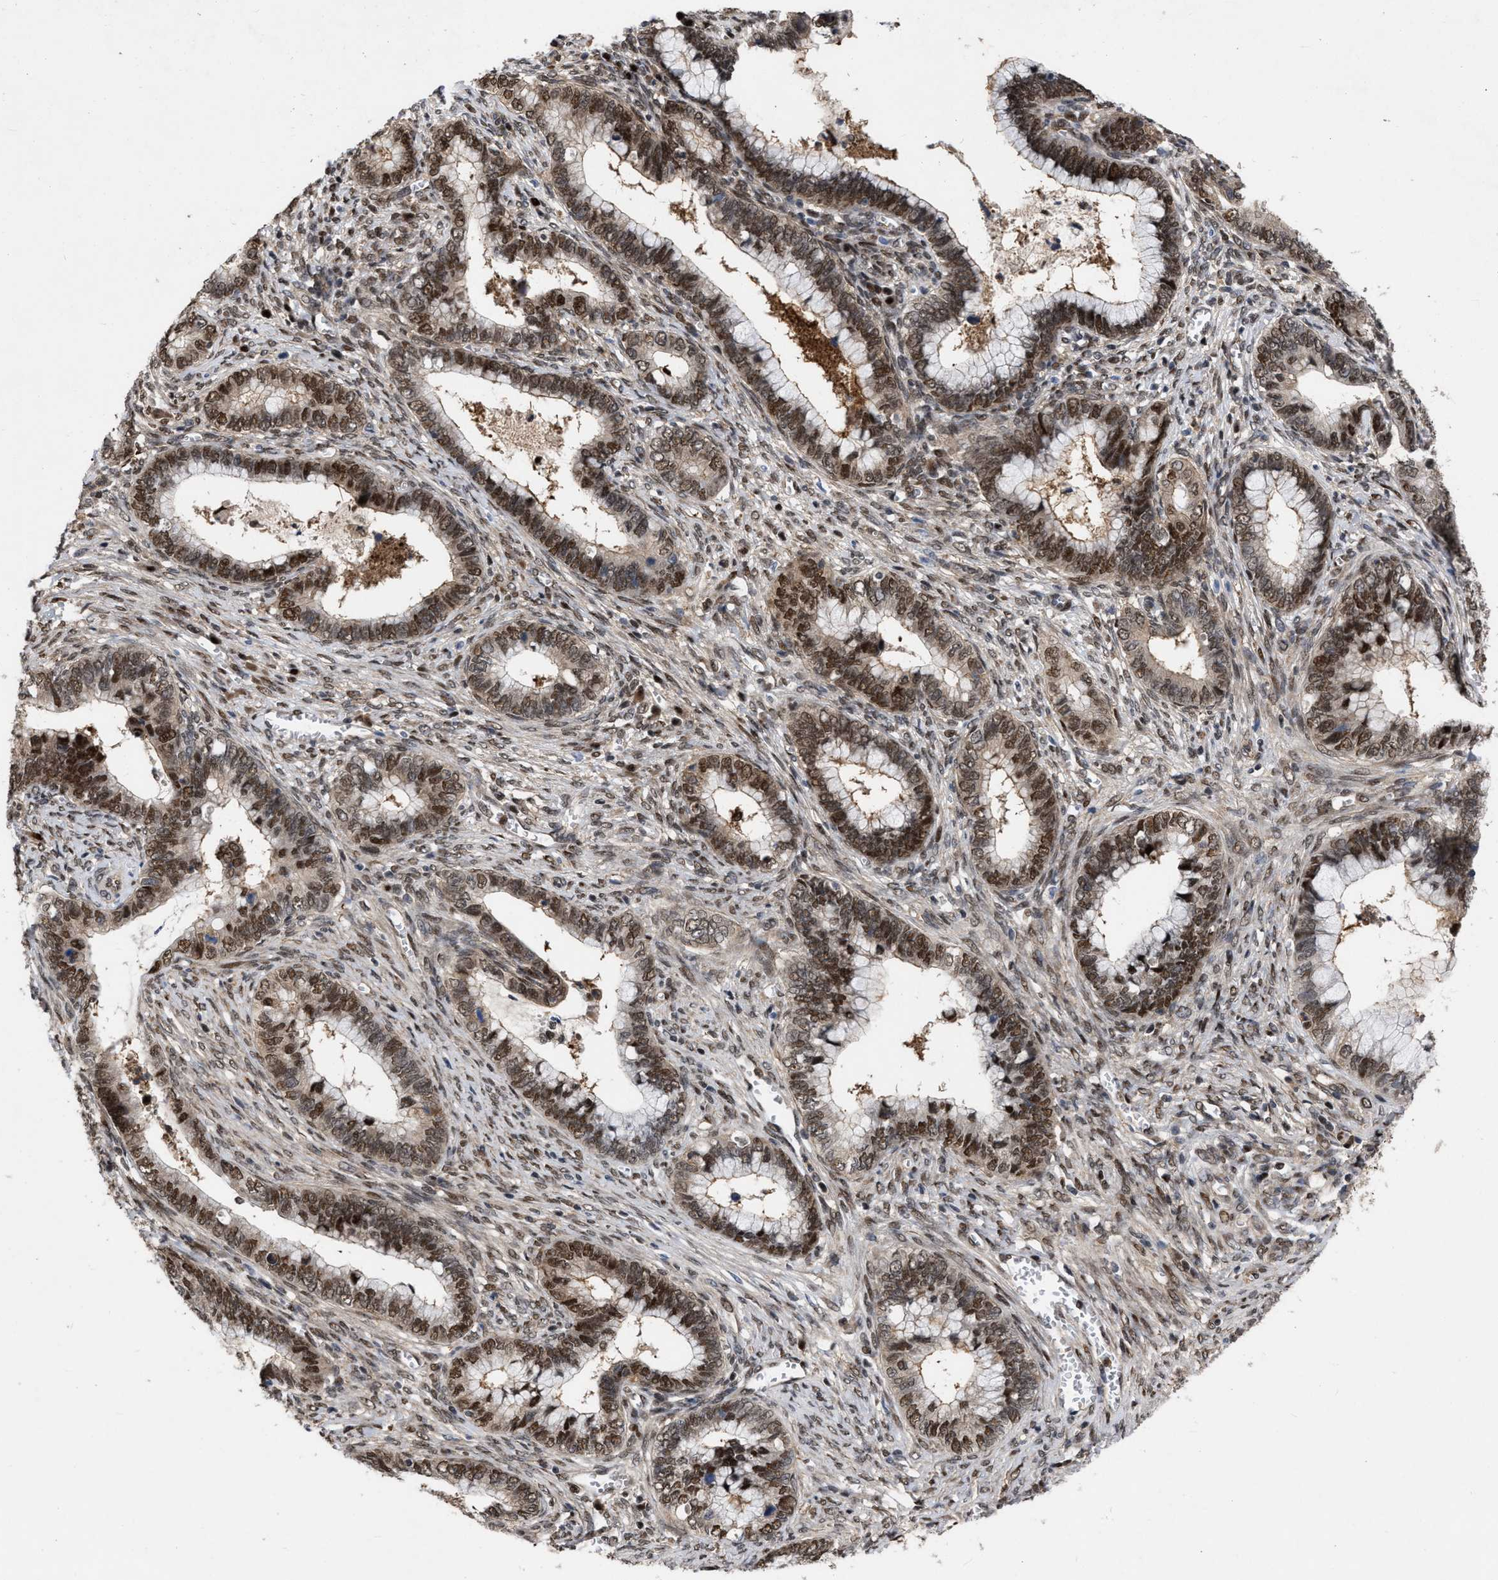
{"staining": {"intensity": "strong", "quantity": ">75%", "location": "cytoplasmic/membranous,nuclear"}, "tissue": "cervical cancer", "cell_type": "Tumor cells", "image_type": "cancer", "snomed": [{"axis": "morphology", "description": "Adenocarcinoma, NOS"}, {"axis": "topography", "description": "Cervix"}], "caption": "Immunohistochemical staining of cervical cancer (adenocarcinoma) shows strong cytoplasmic/membranous and nuclear protein positivity in about >75% of tumor cells.", "gene": "MDM4", "patient": {"sex": "female", "age": 44}}